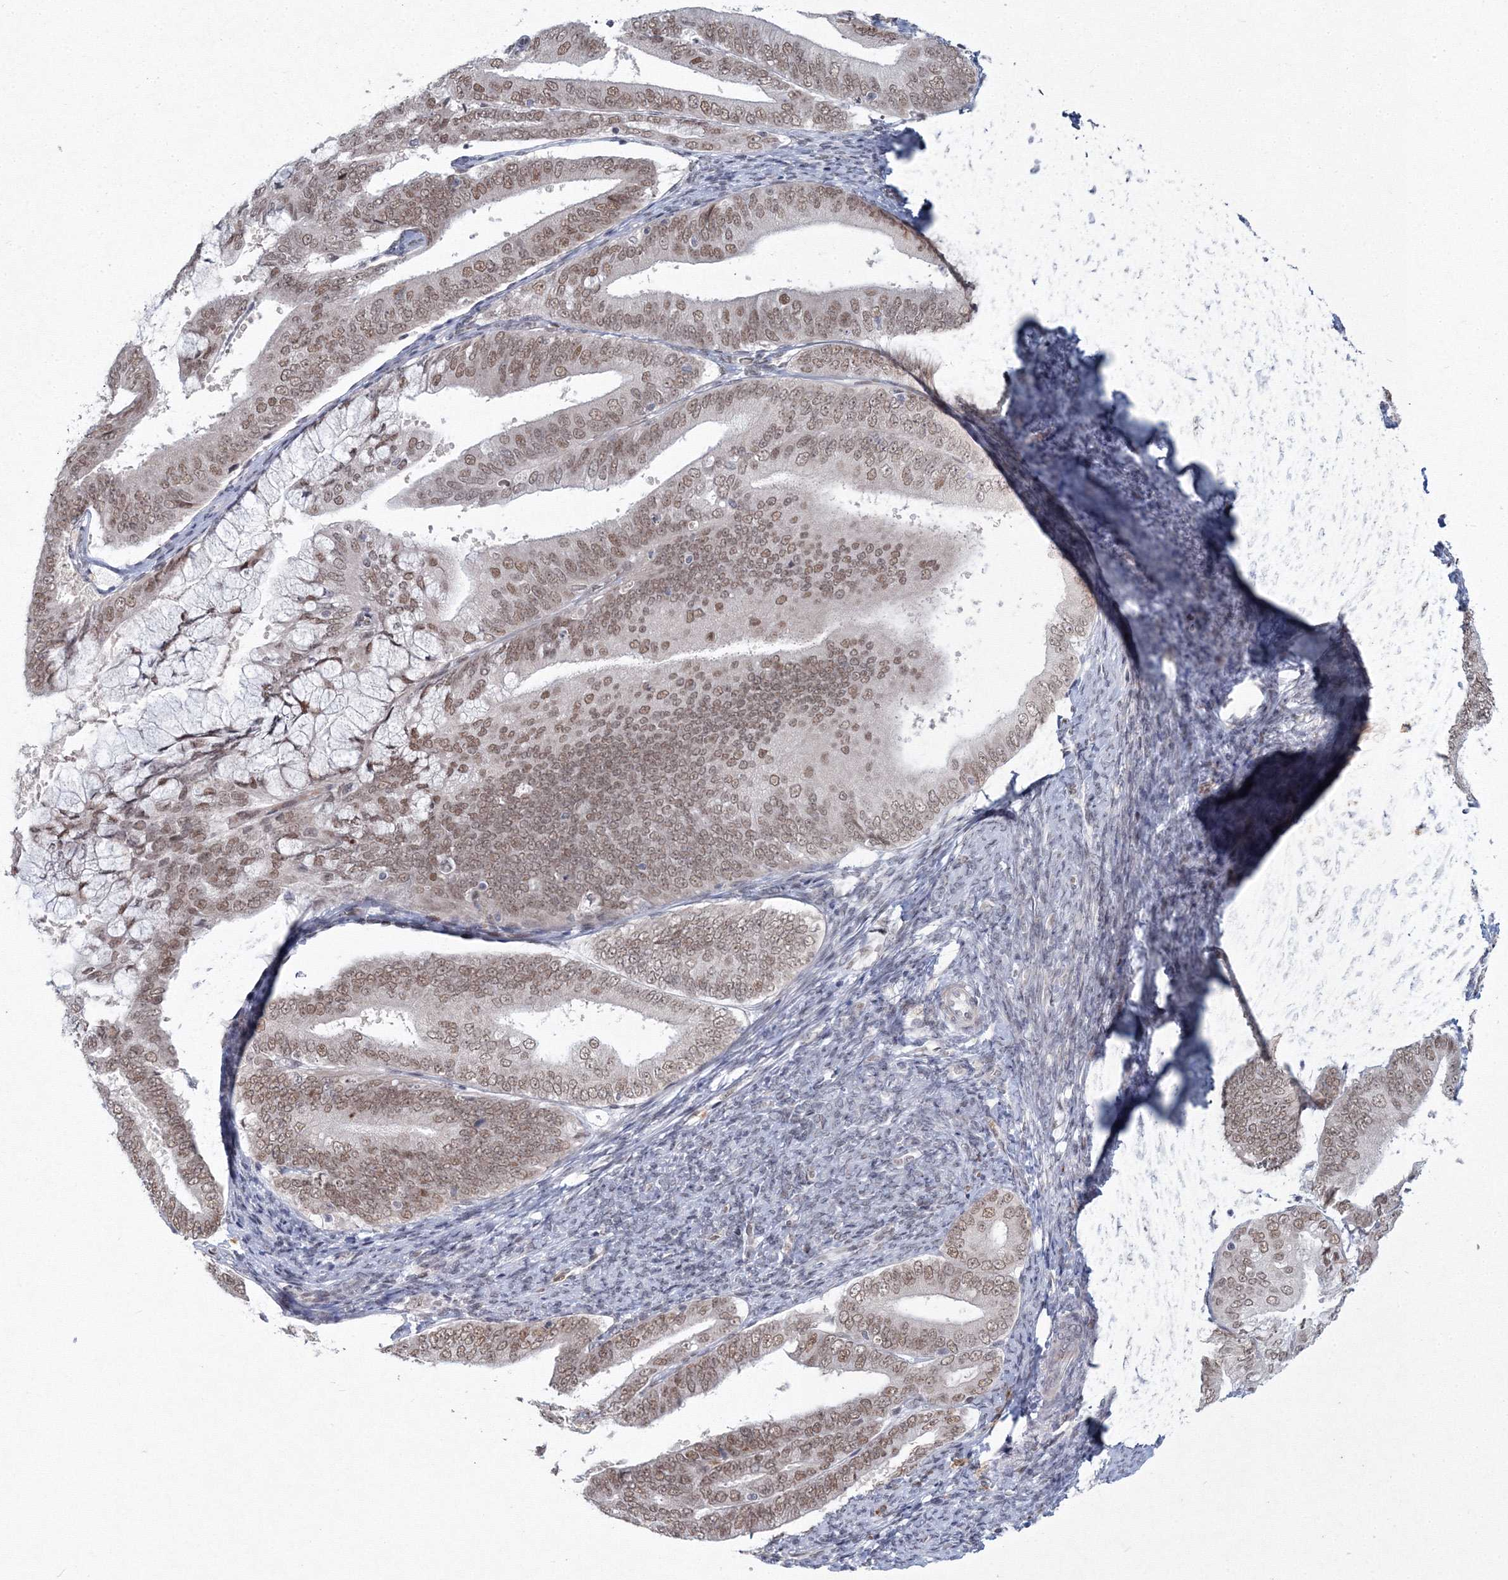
{"staining": {"intensity": "moderate", "quantity": ">75%", "location": "nuclear"}, "tissue": "endometrial cancer", "cell_type": "Tumor cells", "image_type": "cancer", "snomed": [{"axis": "morphology", "description": "Adenocarcinoma, NOS"}, {"axis": "topography", "description": "Endometrium"}], "caption": "High-power microscopy captured an immunohistochemistry (IHC) image of endometrial cancer (adenocarcinoma), revealing moderate nuclear positivity in approximately >75% of tumor cells. (brown staining indicates protein expression, while blue staining denotes nuclei).", "gene": "C3orf33", "patient": {"sex": "female", "age": 63}}